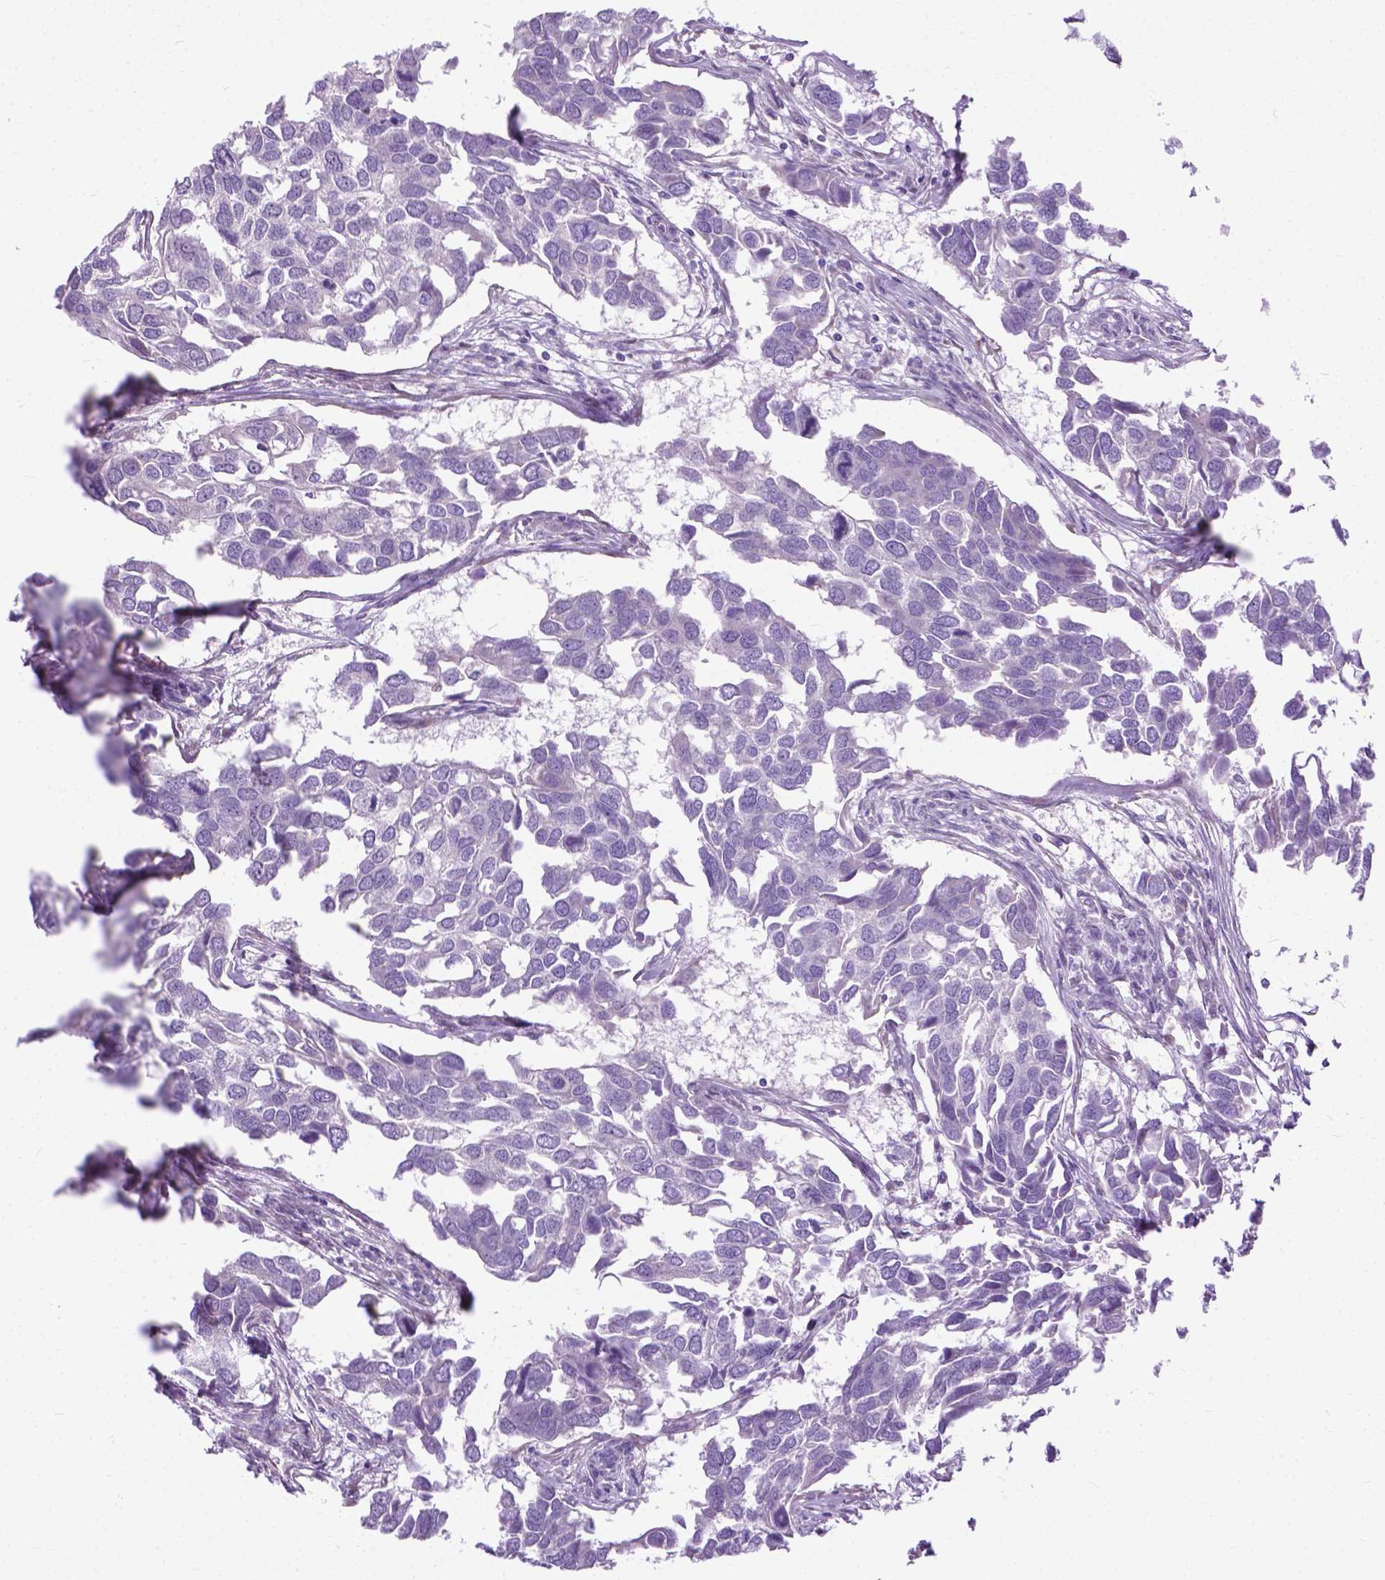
{"staining": {"intensity": "negative", "quantity": "none", "location": "none"}, "tissue": "breast cancer", "cell_type": "Tumor cells", "image_type": "cancer", "snomed": [{"axis": "morphology", "description": "Duct carcinoma"}, {"axis": "topography", "description": "Breast"}], "caption": "Tumor cells are negative for protein expression in human breast cancer (intraductal carcinoma).", "gene": "APCDD1L", "patient": {"sex": "female", "age": 83}}